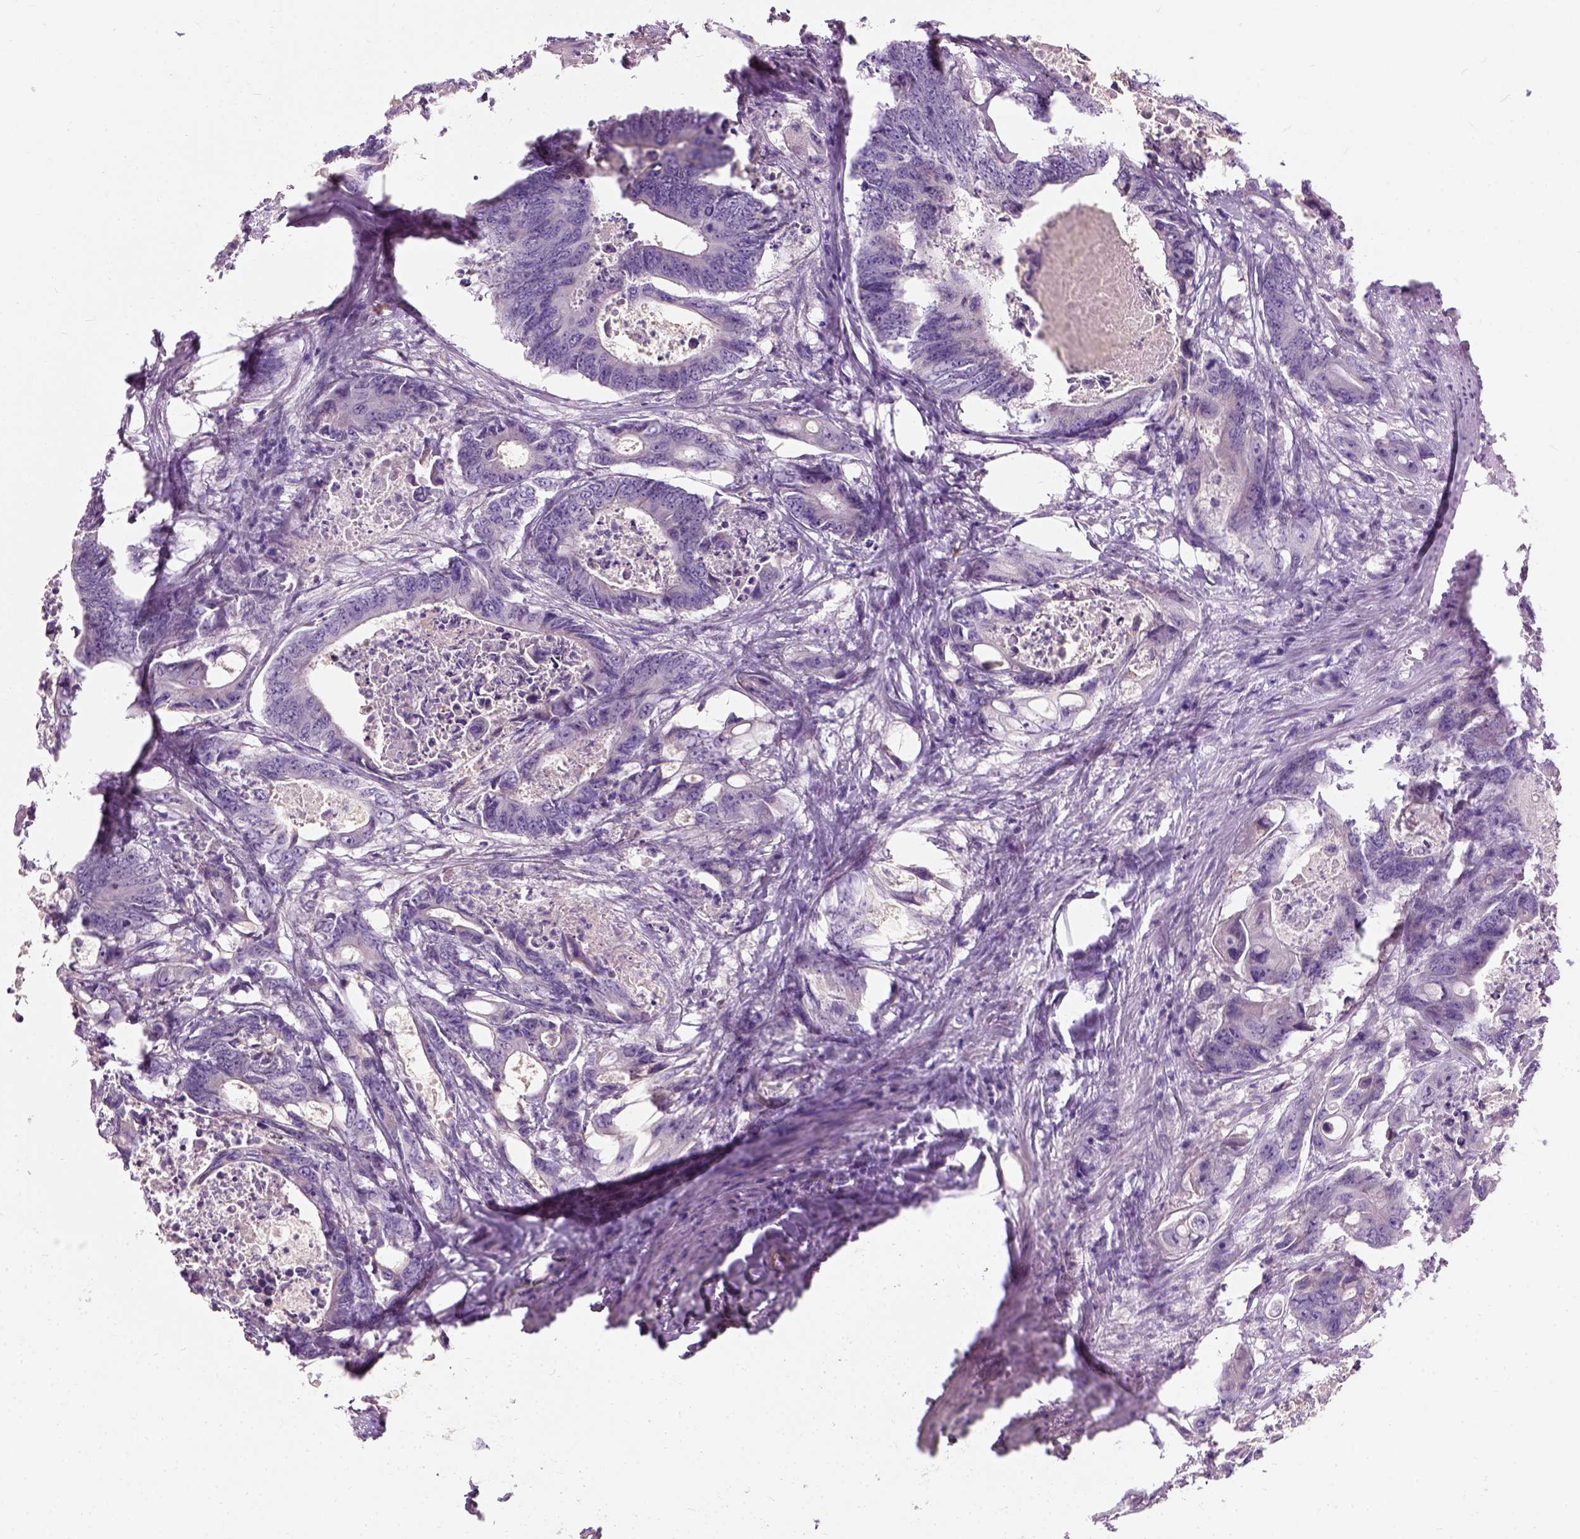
{"staining": {"intensity": "negative", "quantity": "none", "location": "none"}, "tissue": "colorectal cancer", "cell_type": "Tumor cells", "image_type": "cancer", "snomed": [{"axis": "morphology", "description": "Adenocarcinoma, NOS"}, {"axis": "topography", "description": "Rectum"}], "caption": "Colorectal cancer was stained to show a protein in brown. There is no significant expression in tumor cells.", "gene": "TRIM72", "patient": {"sex": "male", "age": 54}}